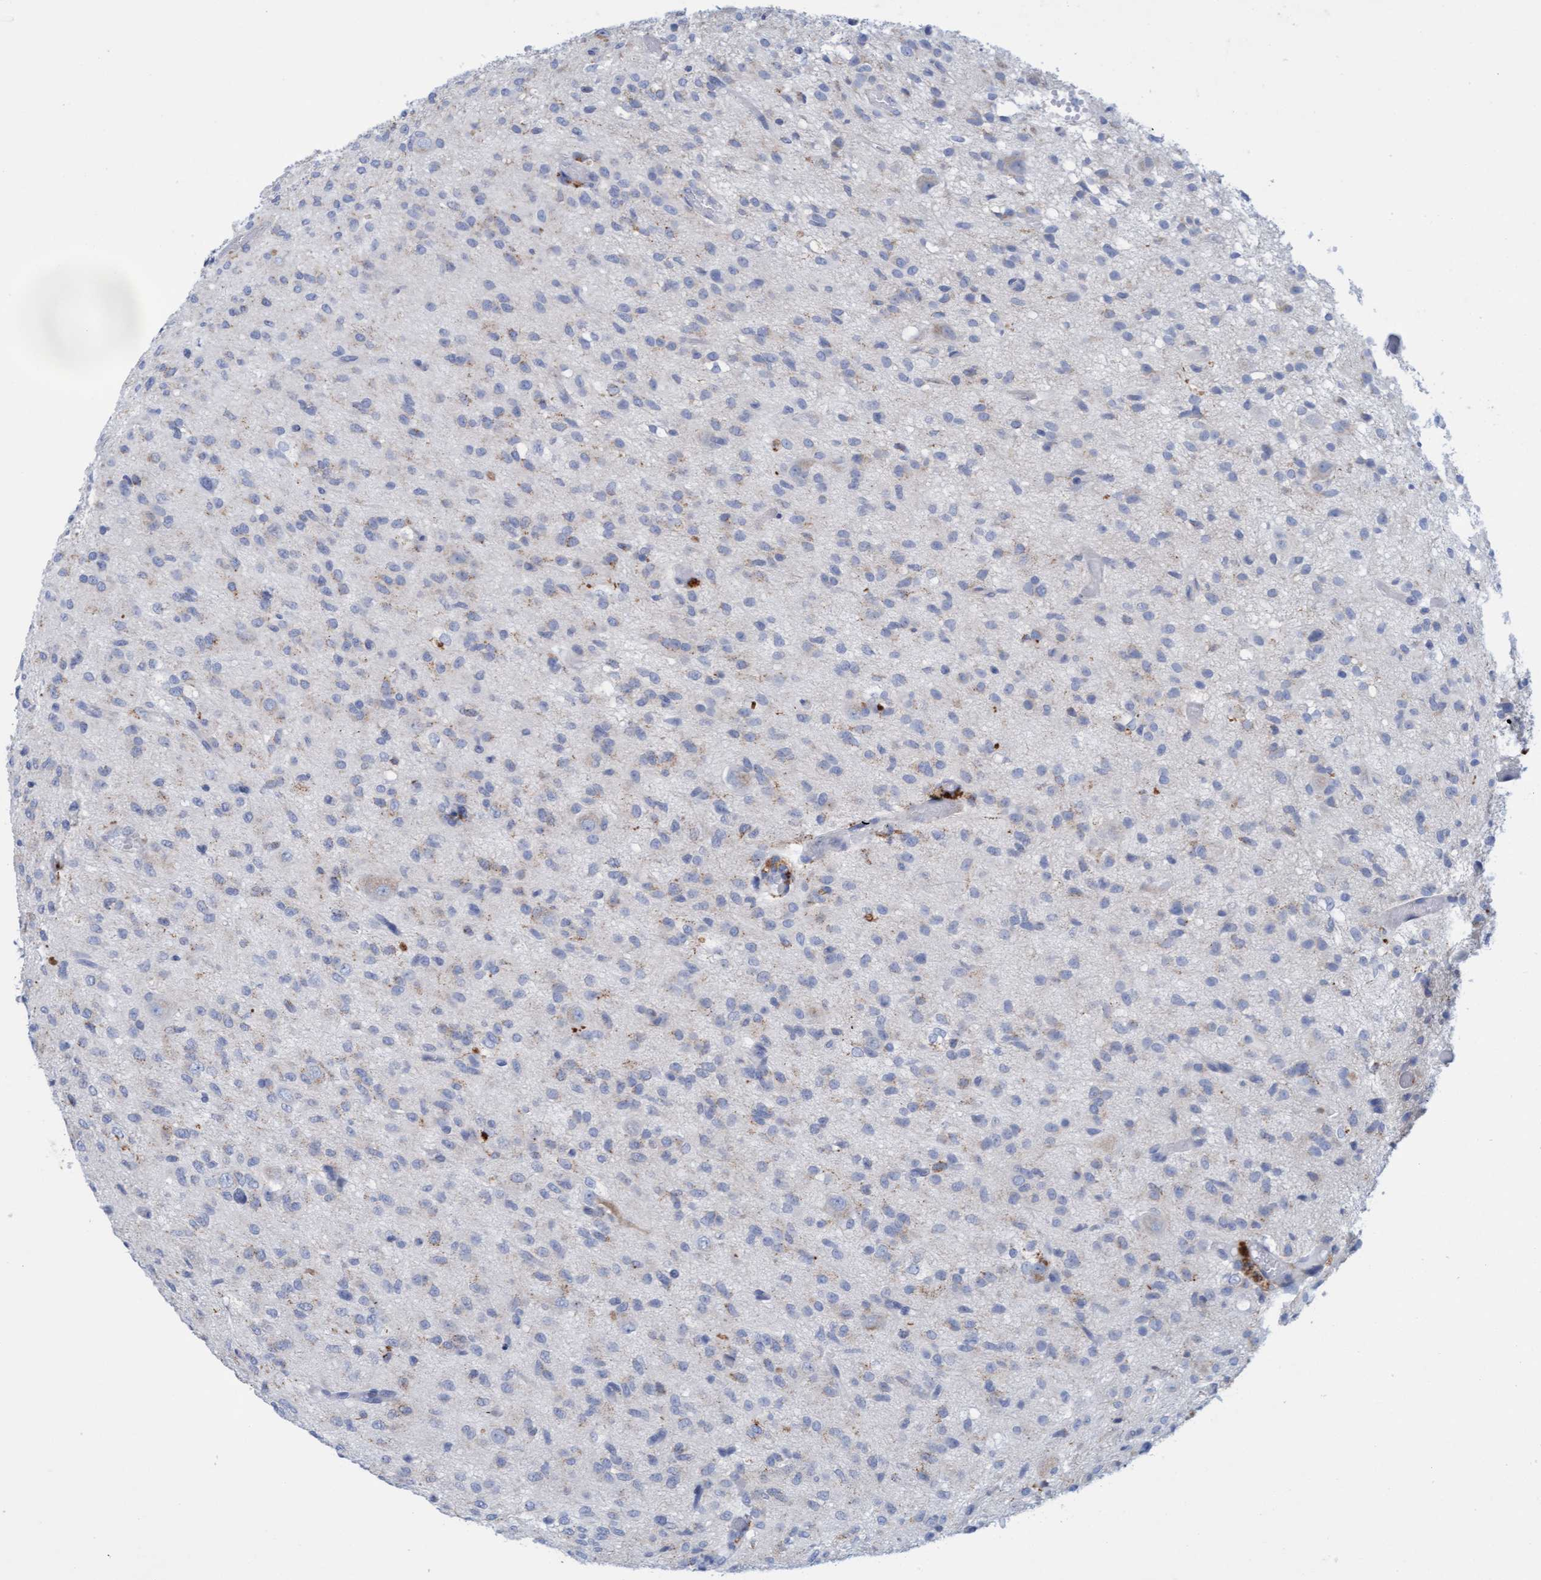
{"staining": {"intensity": "weak", "quantity": "<25%", "location": "cytoplasmic/membranous"}, "tissue": "glioma", "cell_type": "Tumor cells", "image_type": "cancer", "snomed": [{"axis": "morphology", "description": "Glioma, malignant, High grade"}, {"axis": "topography", "description": "Brain"}], "caption": "High power microscopy histopathology image of an IHC photomicrograph of glioma, revealing no significant staining in tumor cells.", "gene": "SGSH", "patient": {"sex": "female", "age": 59}}